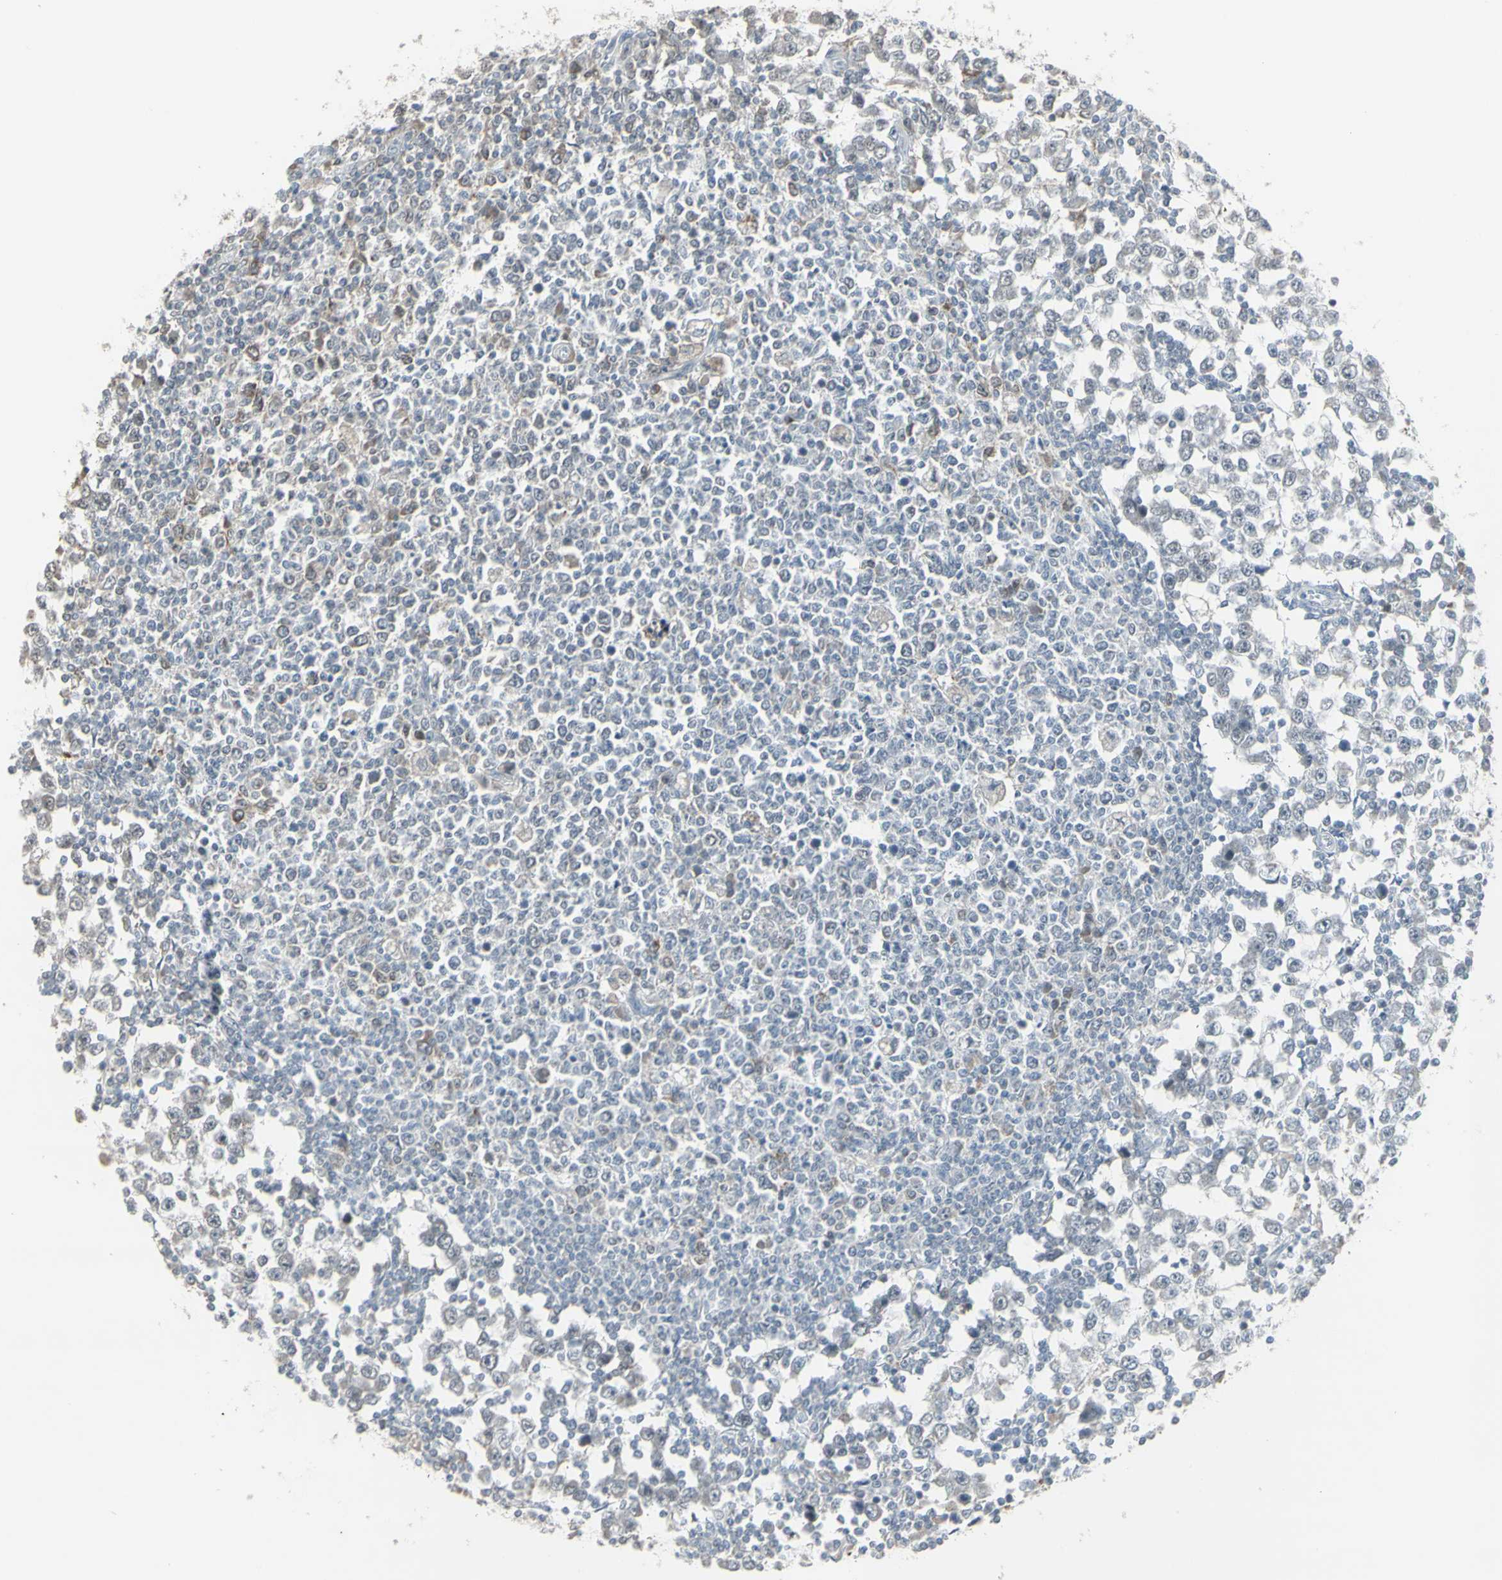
{"staining": {"intensity": "negative", "quantity": "none", "location": "none"}, "tissue": "testis cancer", "cell_type": "Tumor cells", "image_type": "cancer", "snomed": [{"axis": "morphology", "description": "Seminoma, NOS"}, {"axis": "topography", "description": "Testis"}], "caption": "DAB immunohistochemical staining of testis cancer (seminoma) reveals no significant positivity in tumor cells. (Immunohistochemistry, brightfield microscopy, high magnification).", "gene": "SAMSN1", "patient": {"sex": "male", "age": 65}}